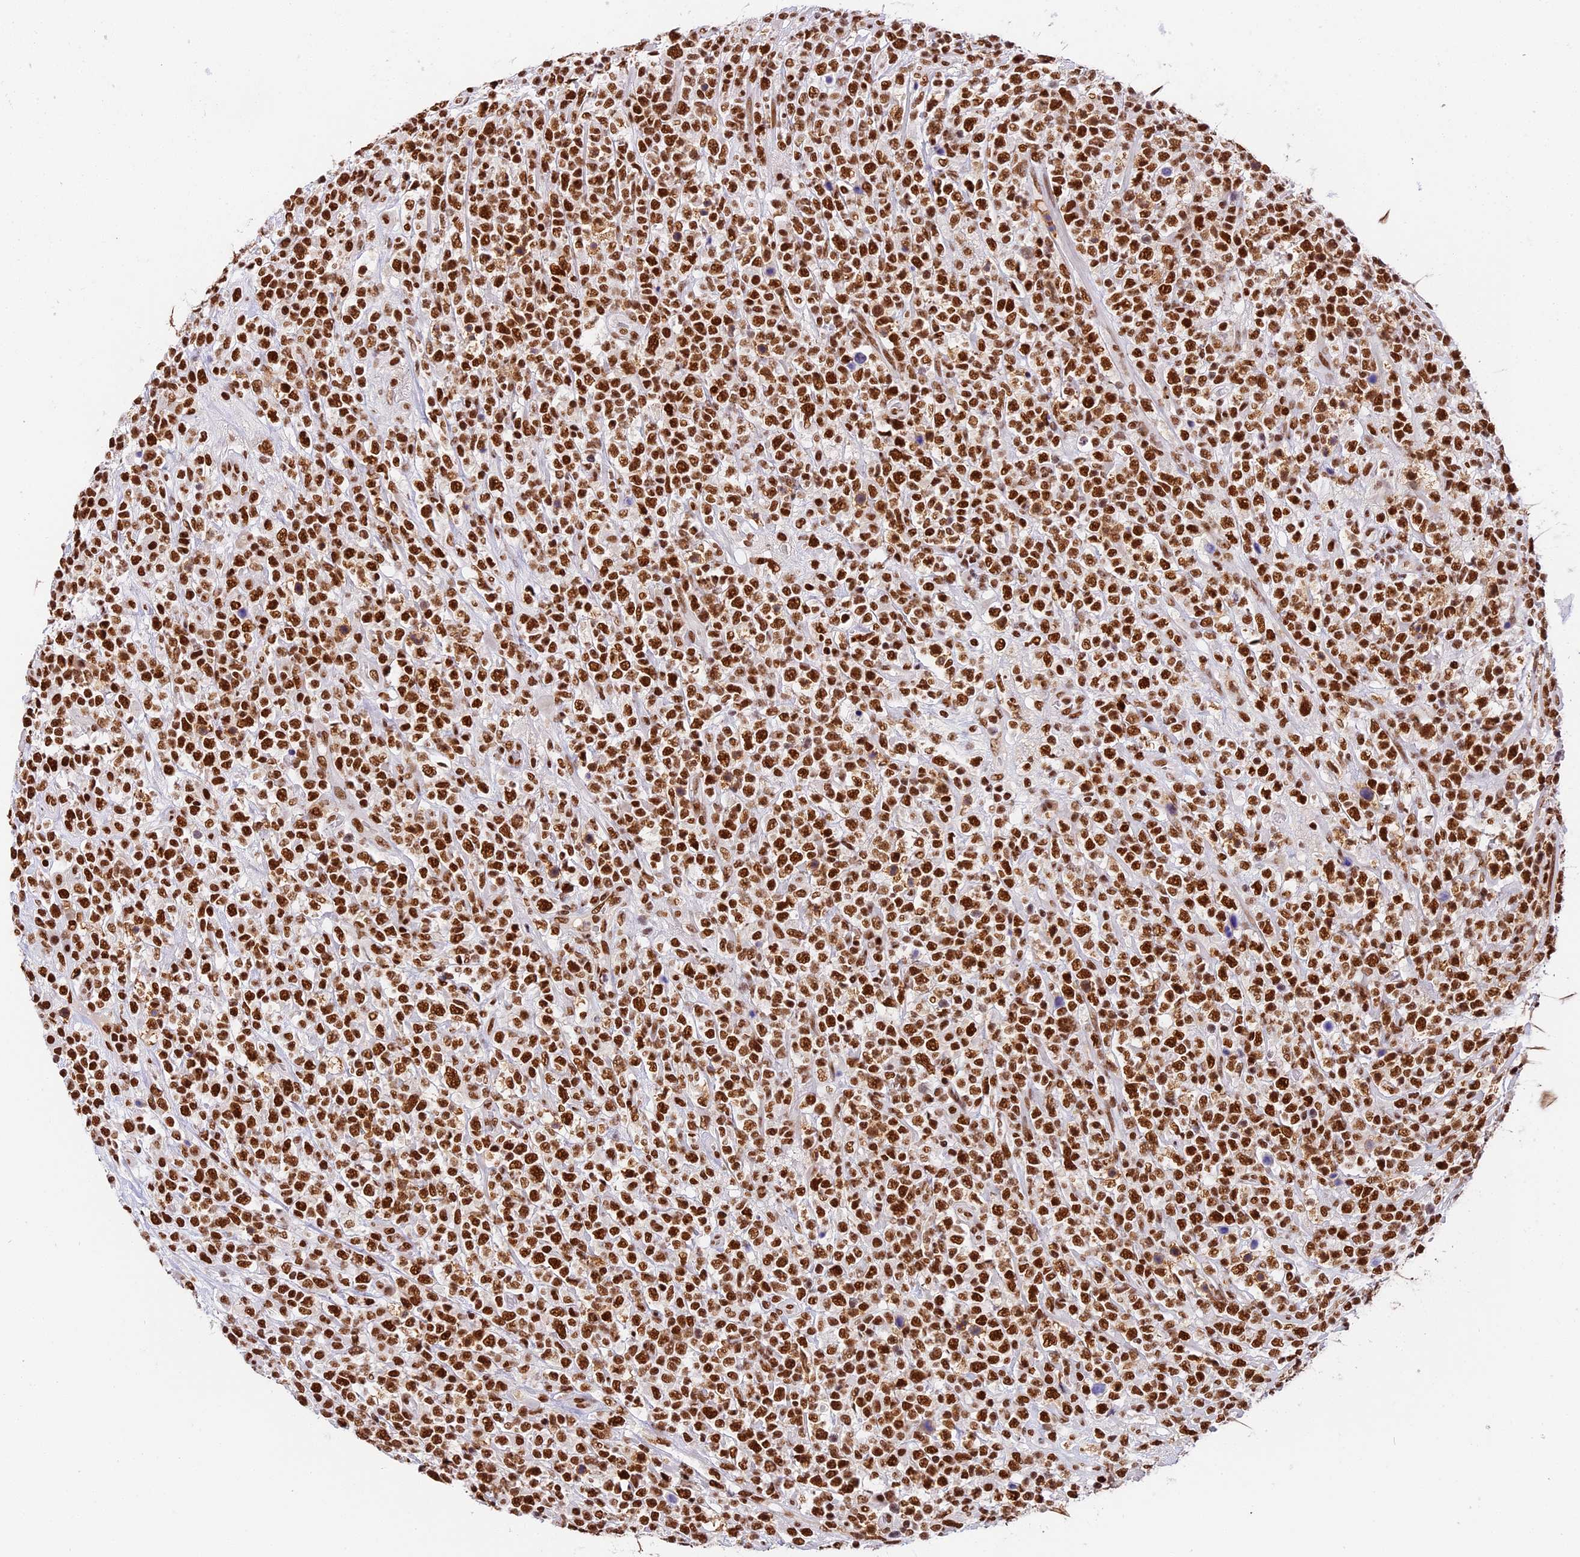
{"staining": {"intensity": "strong", "quantity": ">75%", "location": "nuclear"}, "tissue": "lymphoma", "cell_type": "Tumor cells", "image_type": "cancer", "snomed": [{"axis": "morphology", "description": "Malignant lymphoma, non-Hodgkin's type, High grade"}, {"axis": "topography", "description": "Colon"}], "caption": "A histopathology image of human lymphoma stained for a protein reveals strong nuclear brown staining in tumor cells.", "gene": "SBNO1", "patient": {"sex": "female", "age": 53}}